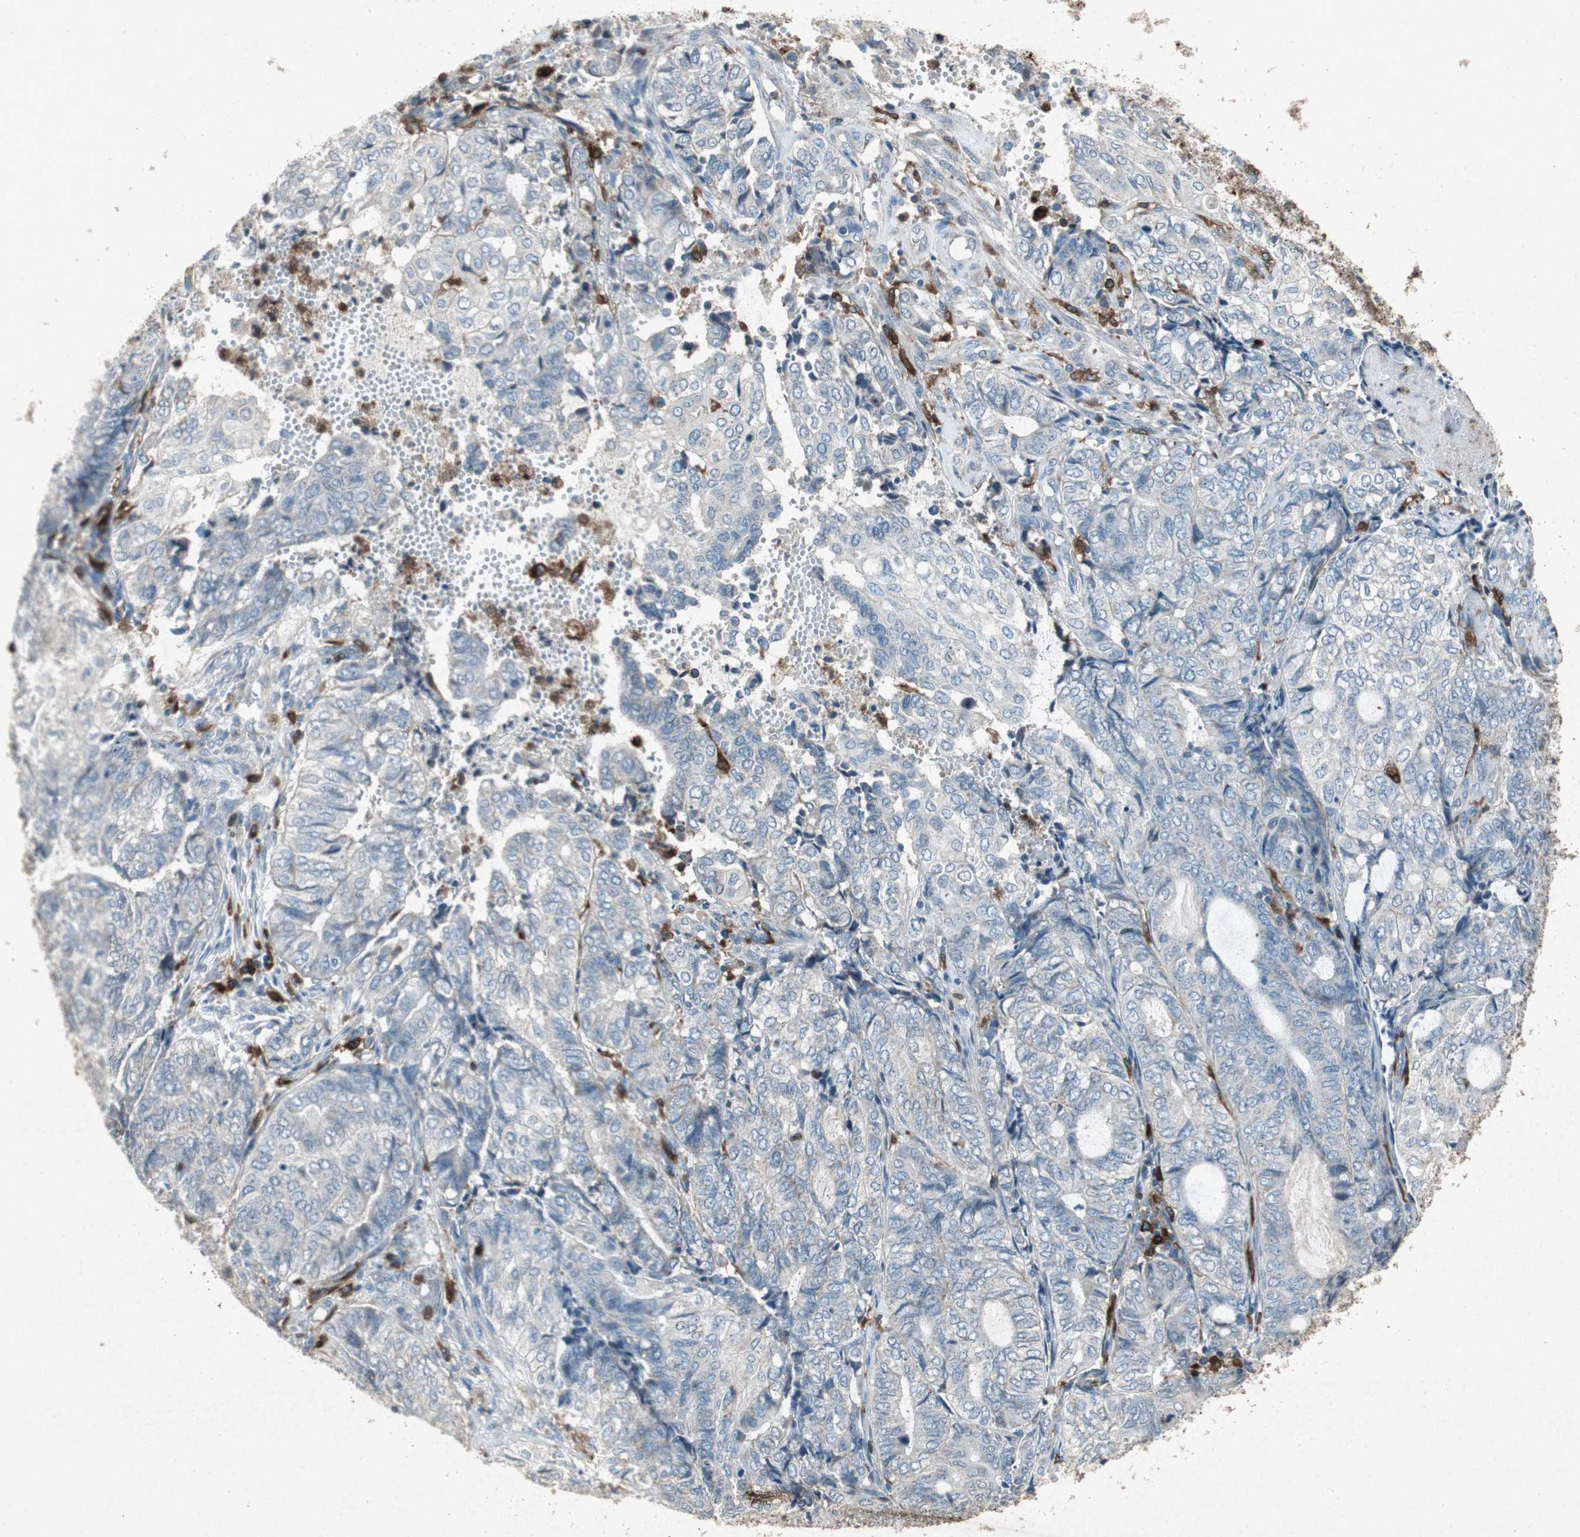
{"staining": {"intensity": "negative", "quantity": "none", "location": "none"}, "tissue": "endometrial cancer", "cell_type": "Tumor cells", "image_type": "cancer", "snomed": [{"axis": "morphology", "description": "Adenocarcinoma, NOS"}, {"axis": "topography", "description": "Uterus"}, {"axis": "topography", "description": "Endometrium"}], "caption": "Tumor cells show no significant positivity in endometrial cancer (adenocarcinoma).", "gene": "TYROBP", "patient": {"sex": "female", "age": 70}}